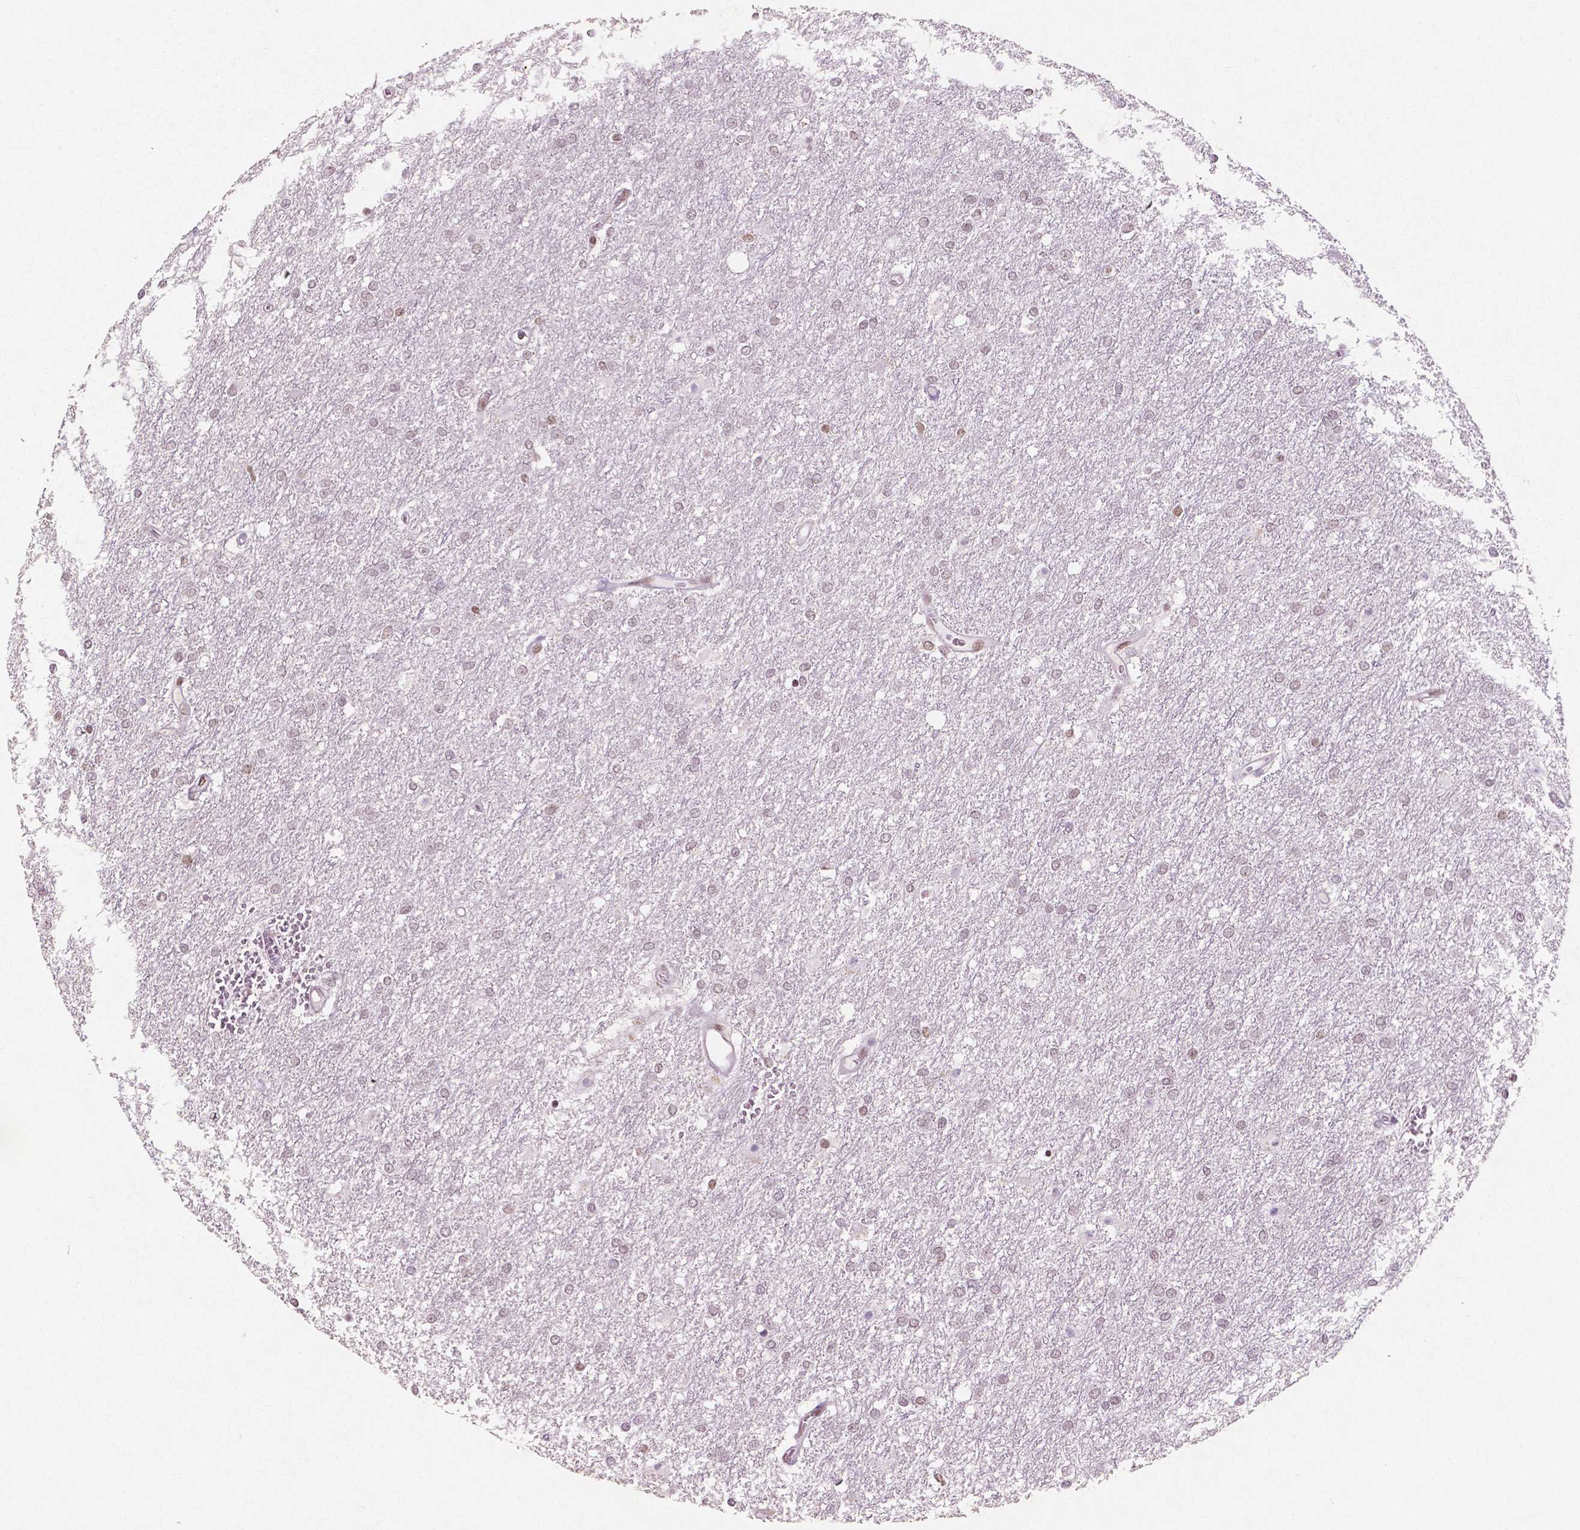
{"staining": {"intensity": "weak", "quantity": "25%-75%", "location": "nuclear"}, "tissue": "glioma", "cell_type": "Tumor cells", "image_type": "cancer", "snomed": [{"axis": "morphology", "description": "Glioma, malignant, High grade"}, {"axis": "topography", "description": "Brain"}], "caption": "Protein staining of malignant high-grade glioma tissue shows weak nuclear positivity in about 25%-75% of tumor cells.", "gene": "BRD4", "patient": {"sex": "female", "age": 61}}